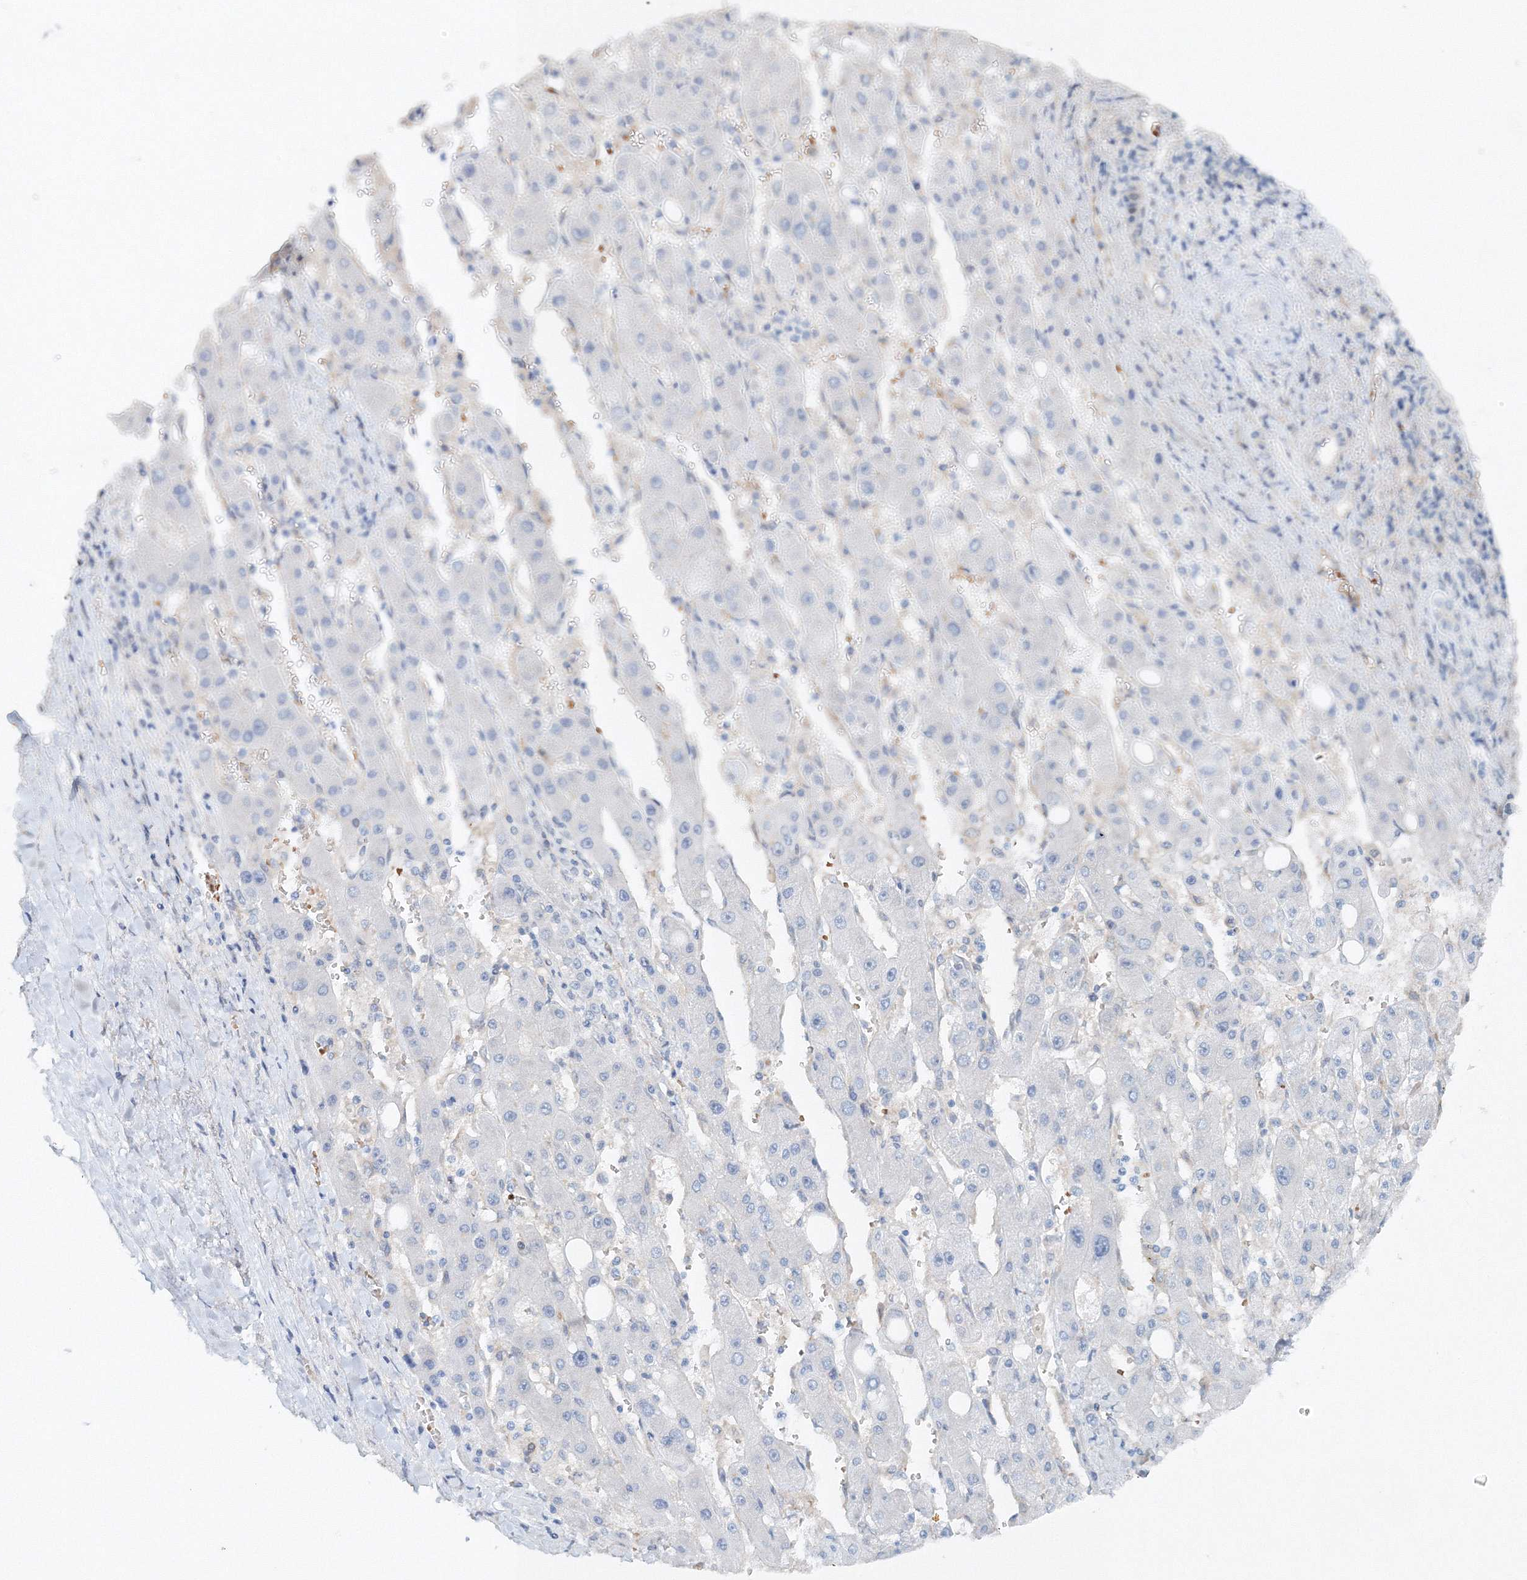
{"staining": {"intensity": "negative", "quantity": "none", "location": "none"}, "tissue": "liver cancer", "cell_type": "Tumor cells", "image_type": "cancer", "snomed": [{"axis": "morphology", "description": "Carcinoma, Hepatocellular, NOS"}, {"axis": "topography", "description": "Liver"}], "caption": "The histopathology image displays no staining of tumor cells in liver cancer (hepatocellular carcinoma).", "gene": "SH3BP5", "patient": {"sex": "female", "age": 73}}